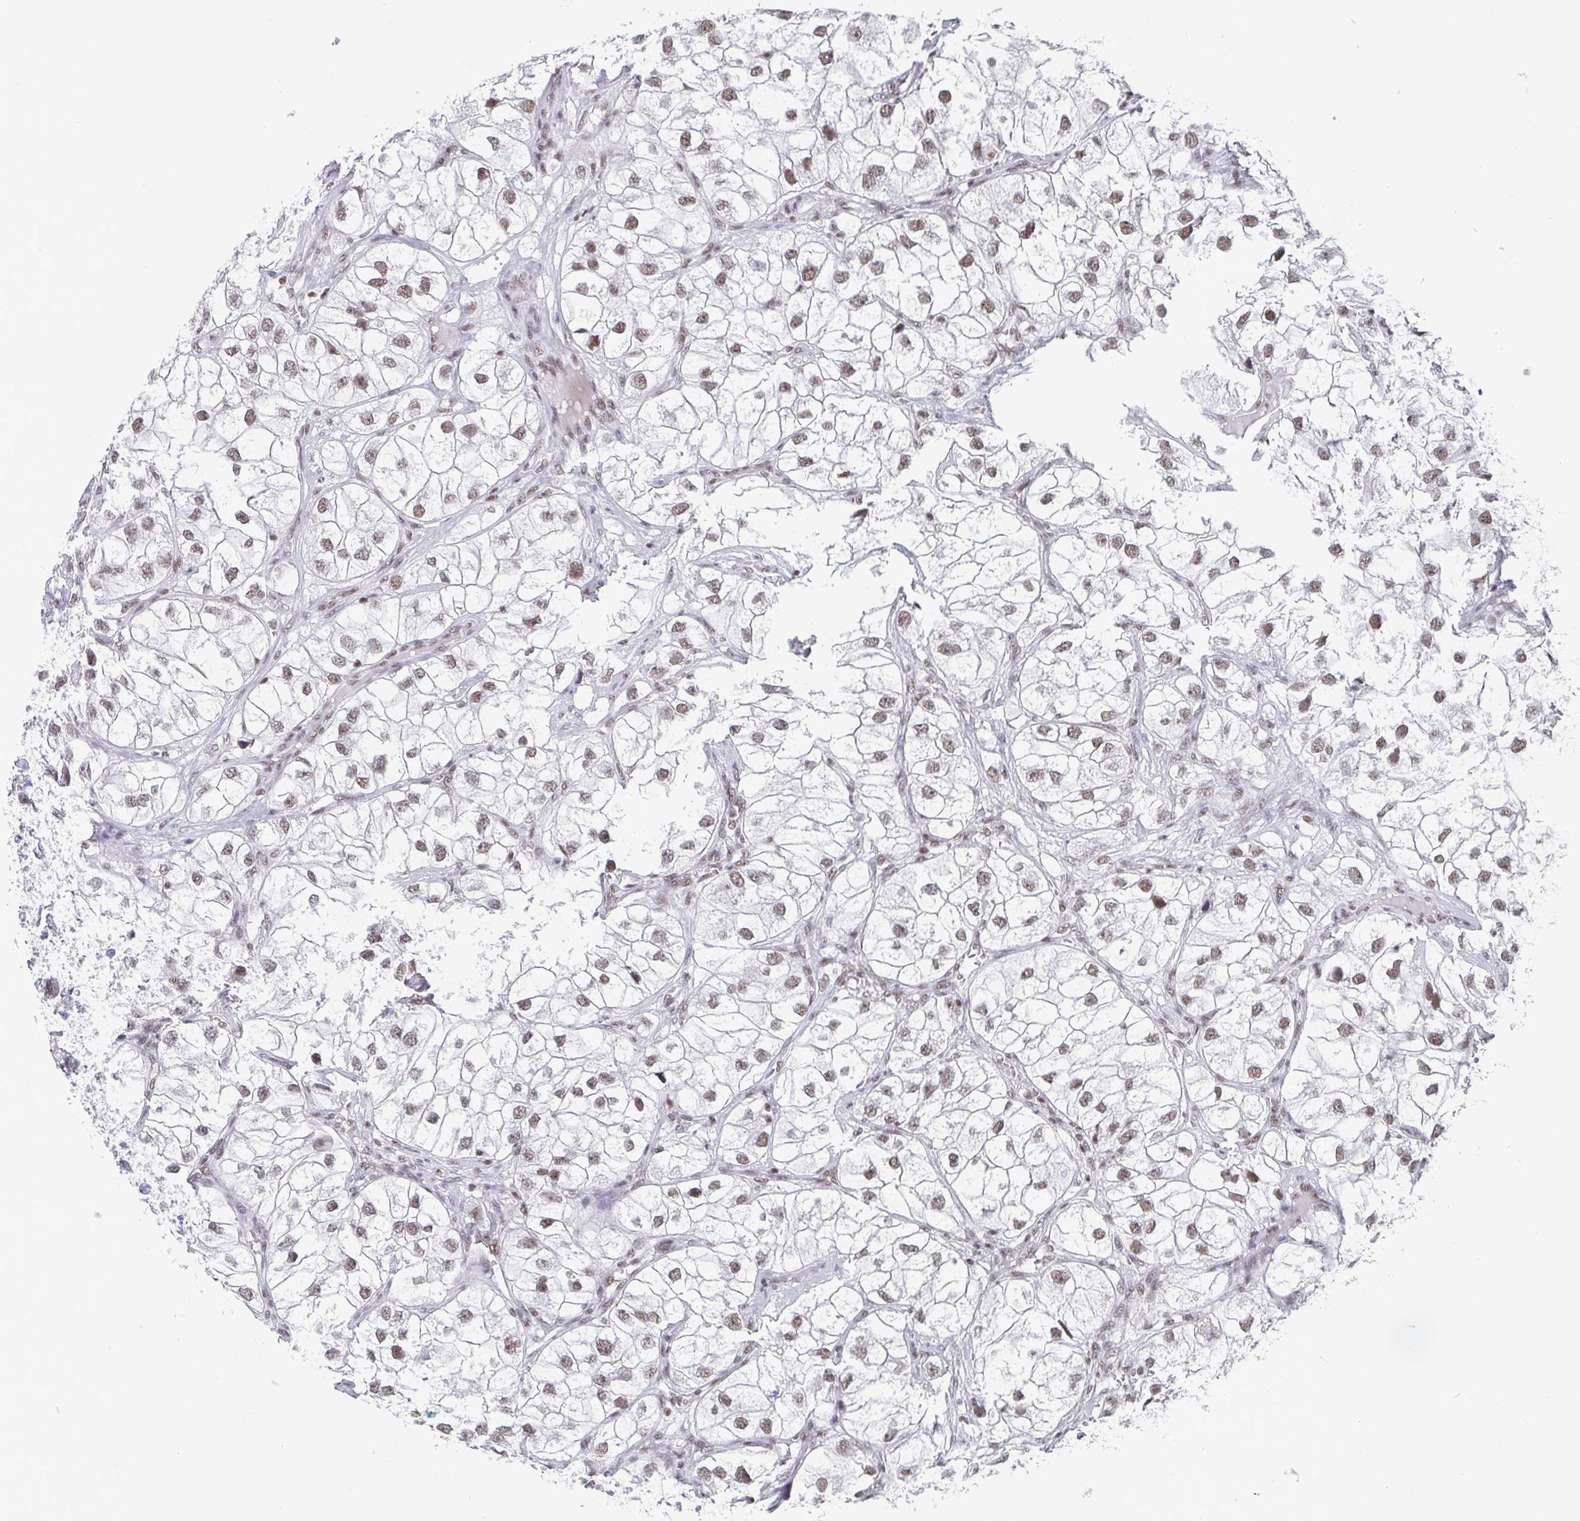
{"staining": {"intensity": "weak", "quantity": "25%-75%", "location": "nuclear"}, "tissue": "renal cancer", "cell_type": "Tumor cells", "image_type": "cancer", "snomed": [{"axis": "morphology", "description": "Adenocarcinoma, NOS"}, {"axis": "topography", "description": "Kidney"}], "caption": "An immunohistochemistry image of tumor tissue is shown. Protein staining in brown shows weak nuclear positivity in renal adenocarcinoma within tumor cells.", "gene": "CTCF", "patient": {"sex": "male", "age": 59}}